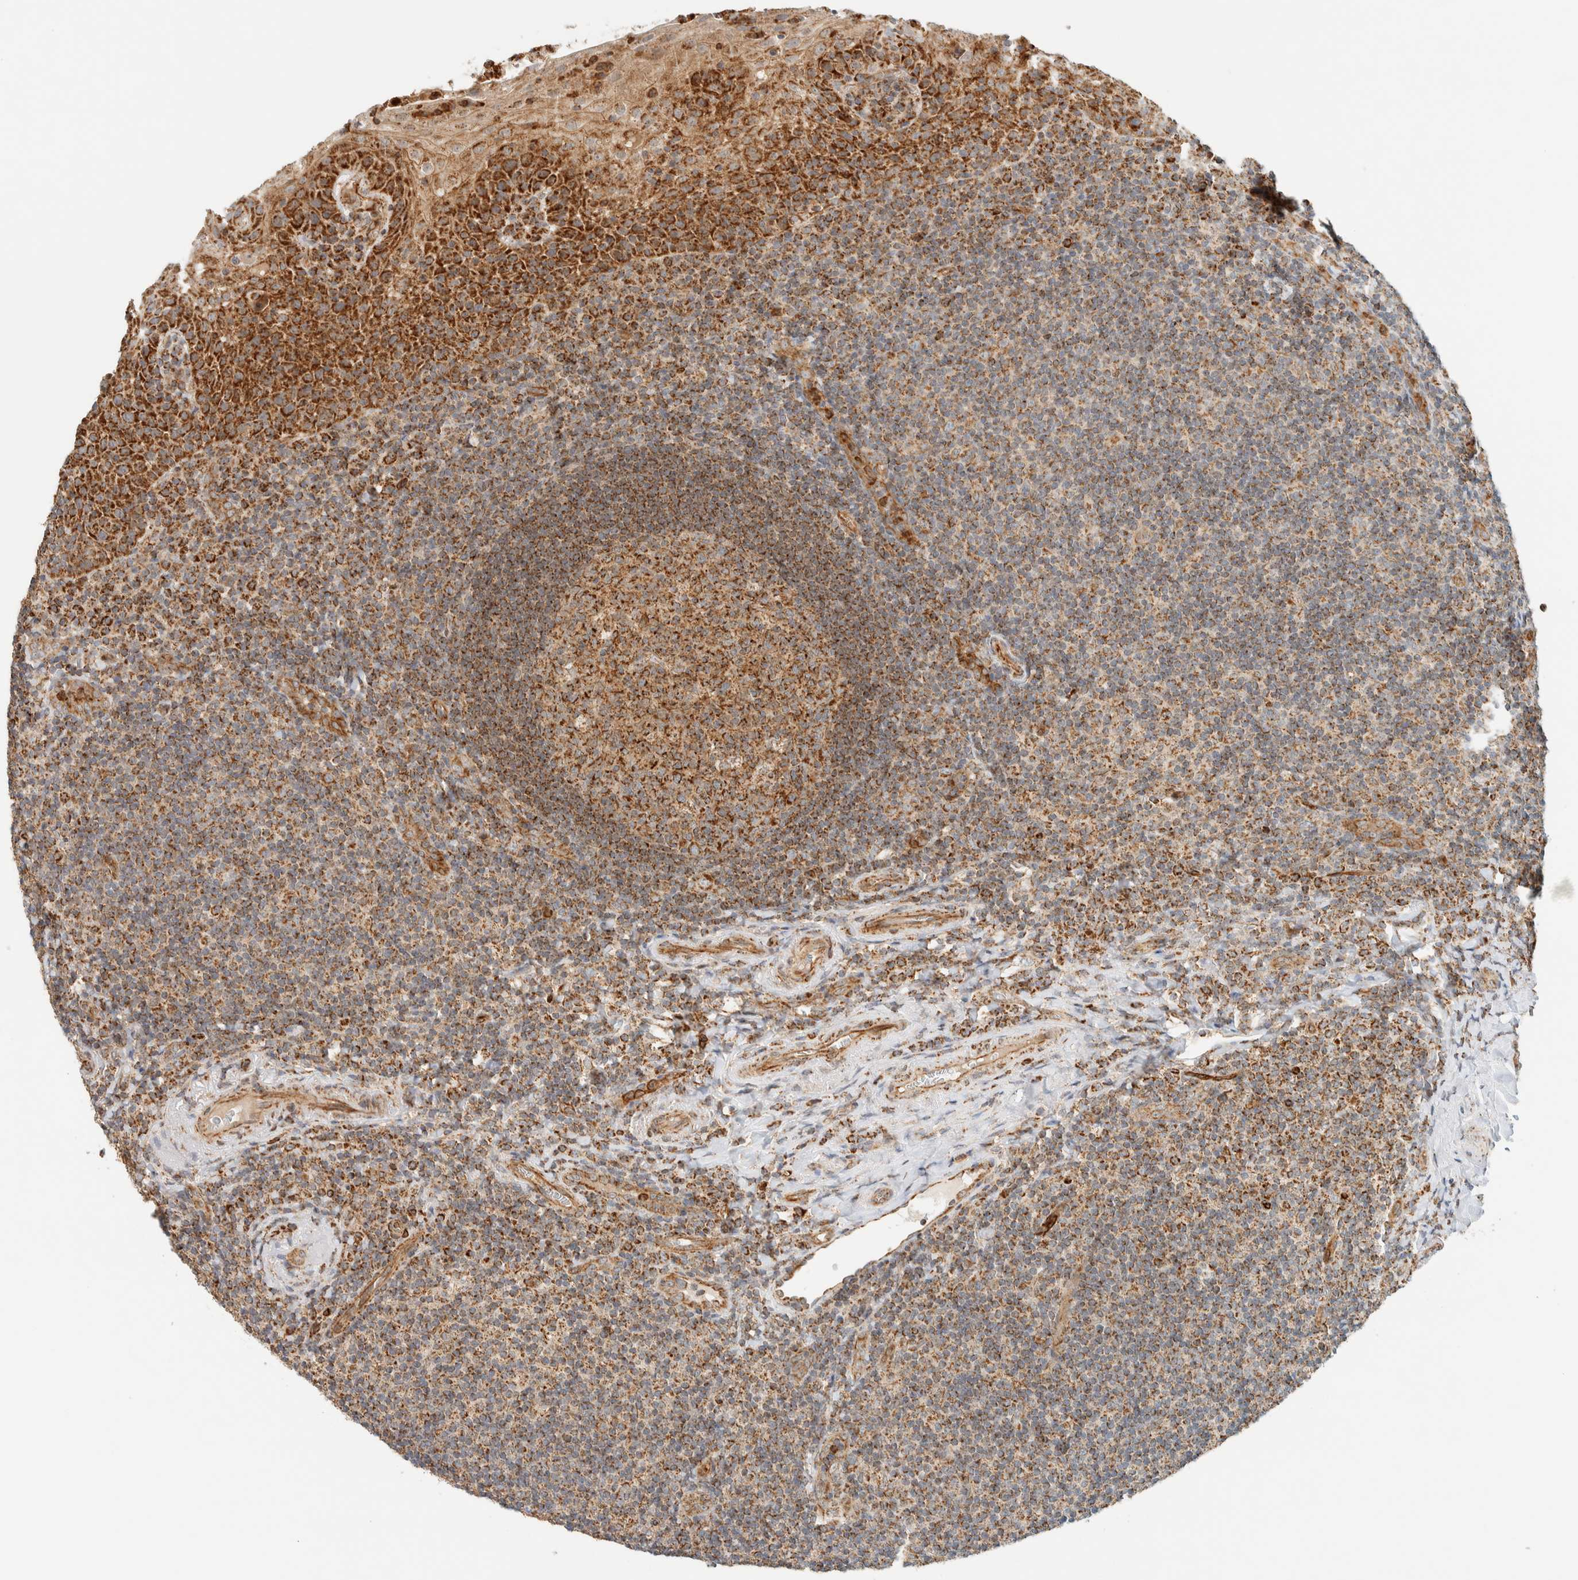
{"staining": {"intensity": "moderate", "quantity": ">75%", "location": "cytoplasmic/membranous"}, "tissue": "tonsil", "cell_type": "Germinal center cells", "image_type": "normal", "snomed": [{"axis": "morphology", "description": "Normal tissue, NOS"}, {"axis": "topography", "description": "Tonsil"}], "caption": "This histopathology image exhibits IHC staining of normal human tonsil, with medium moderate cytoplasmic/membranous positivity in about >75% of germinal center cells.", "gene": "KIFAP3", "patient": {"sex": "male", "age": 37}}